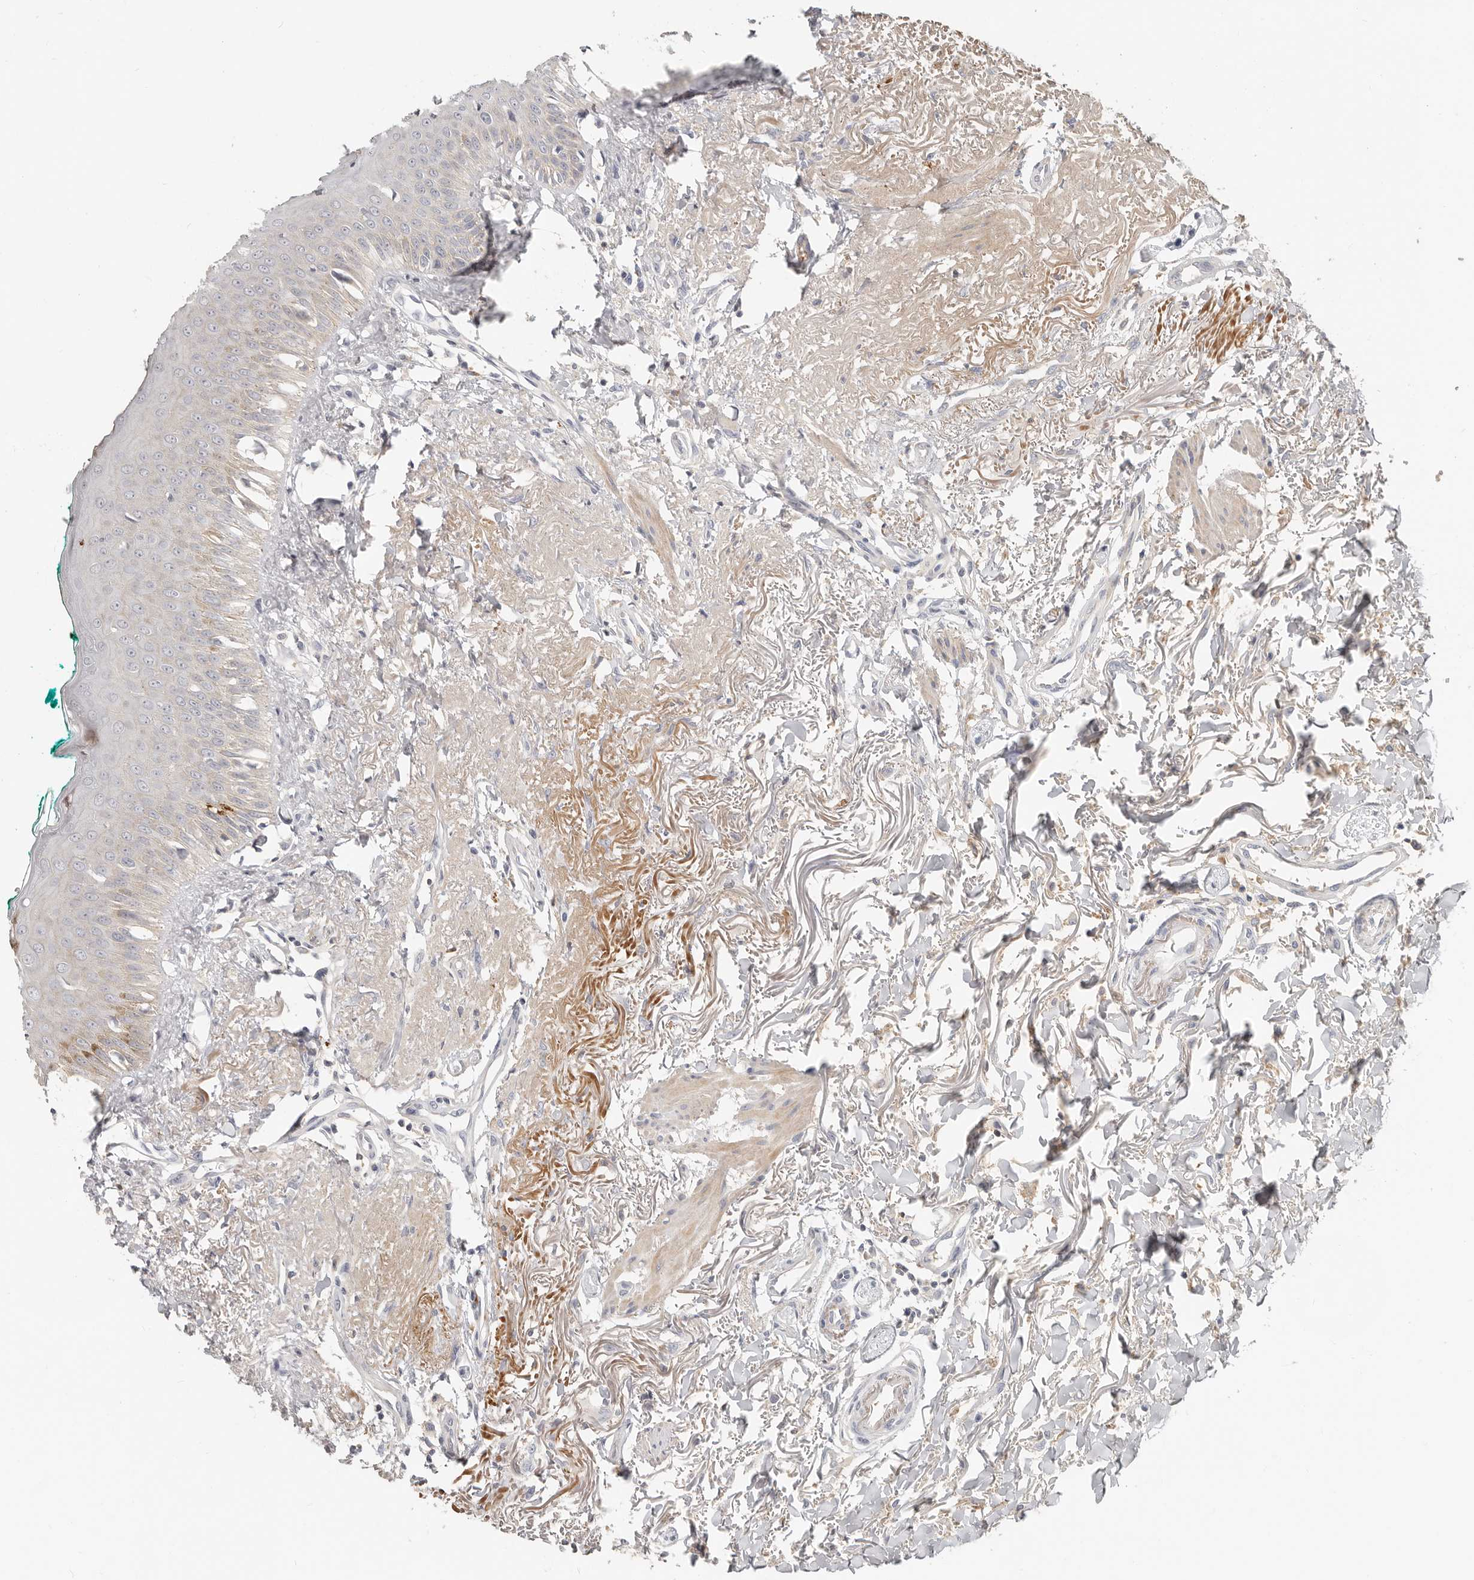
{"staining": {"intensity": "negative", "quantity": "none", "location": "none"}, "tissue": "oral mucosa", "cell_type": "Squamous epithelial cells", "image_type": "normal", "snomed": [{"axis": "morphology", "description": "Normal tissue, NOS"}, {"axis": "topography", "description": "Oral tissue"}], "caption": "Immunohistochemistry (IHC) of unremarkable human oral mucosa demonstrates no positivity in squamous epithelial cells.", "gene": "MTFR2", "patient": {"sex": "female", "age": 70}}